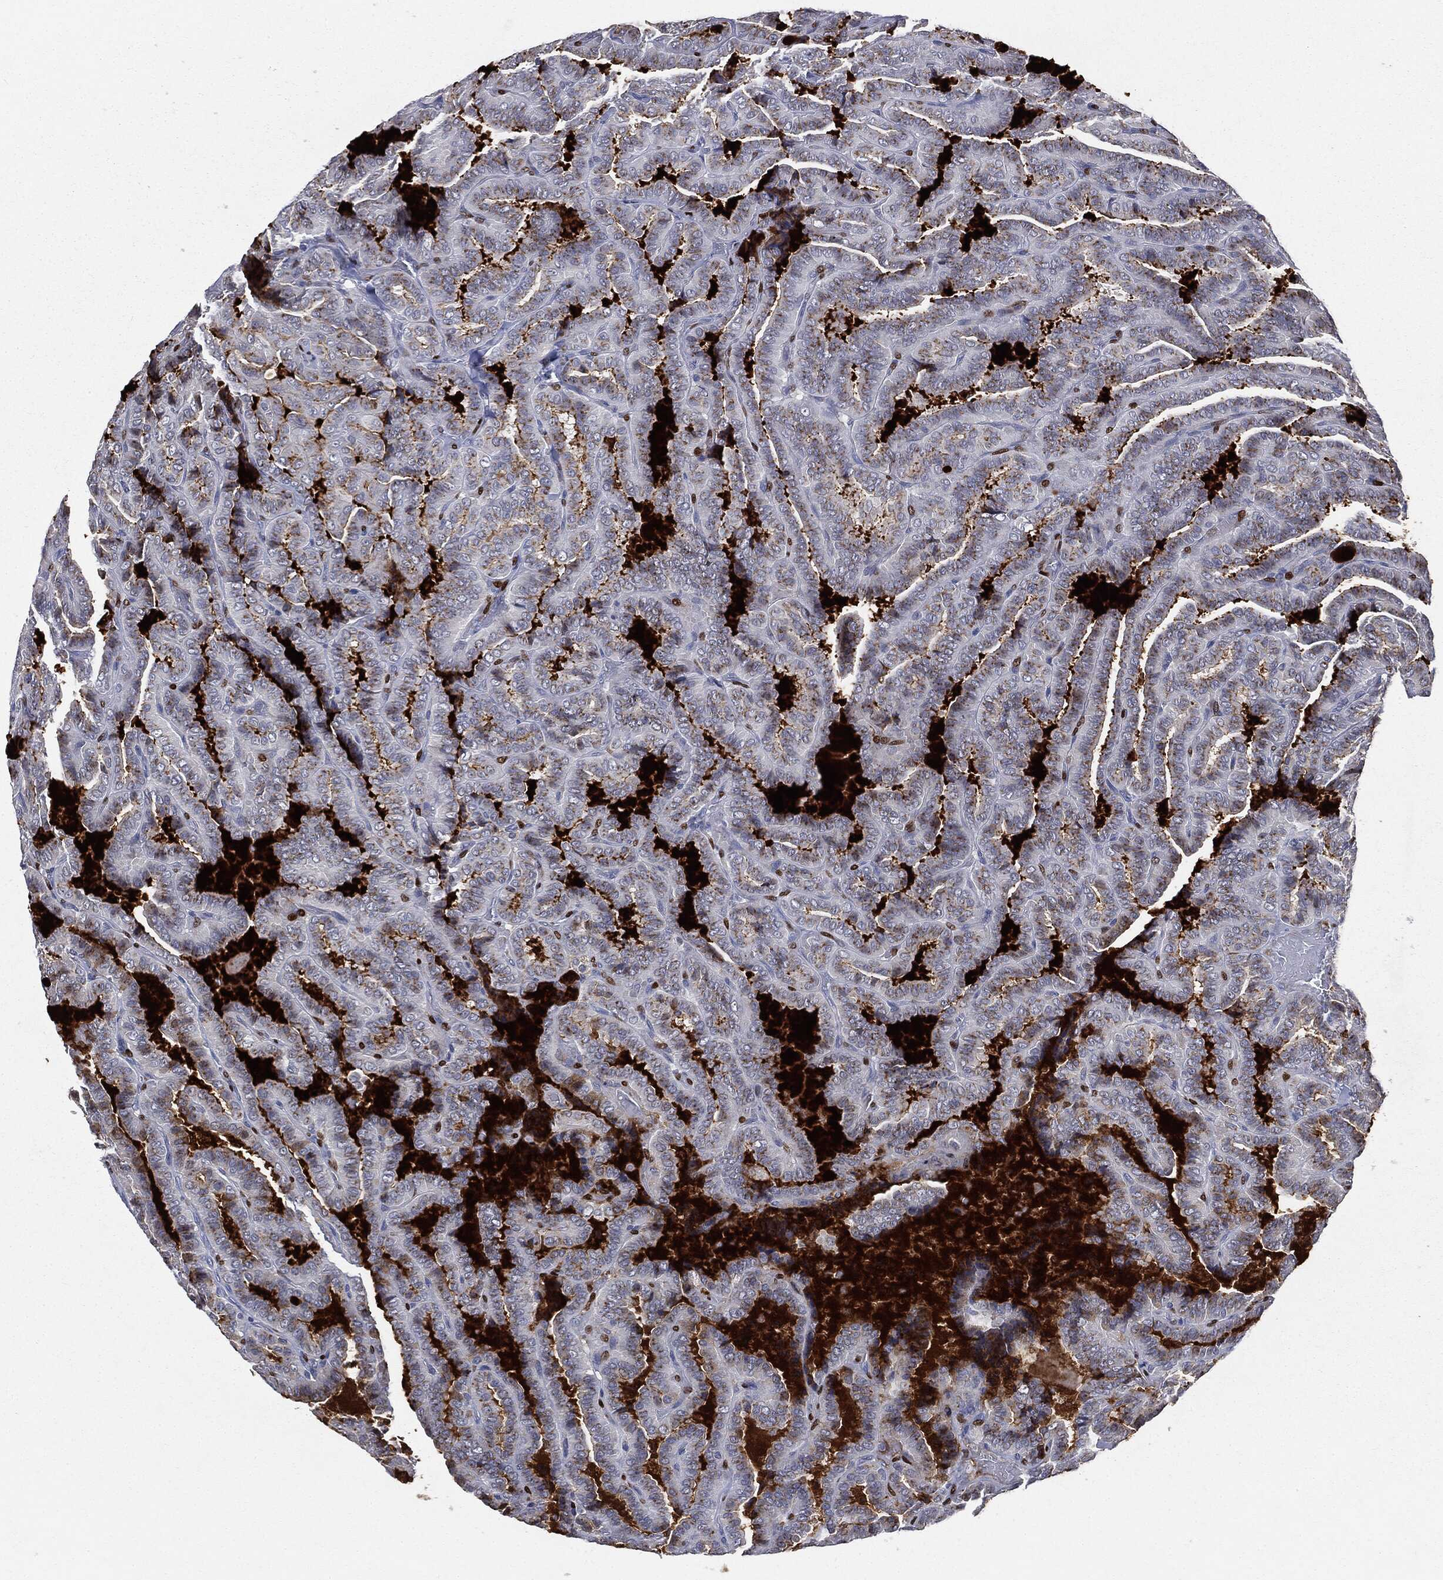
{"staining": {"intensity": "weak", "quantity": "25%-75%", "location": "cytoplasmic/membranous"}, "tissue": "thyroid cancer", "cell_type": "Tumor cells", "image_type": "cancer", "snomed": [{"axis": "morphology", "description": "Papillary adenocarcinoma, NOS"}, {"axis": "topography", "description": "Thyroid gland"}], "caption": "Immunohistochemistry (DAB) staining of thyroid cancer (papillary adenocarcinoma) displays weak cytoplasmic/membranous protein positivity in about 25%-75% of tumor cells.", "gene": "CASD1", "patient": {"sex": "female", "age": 39}}